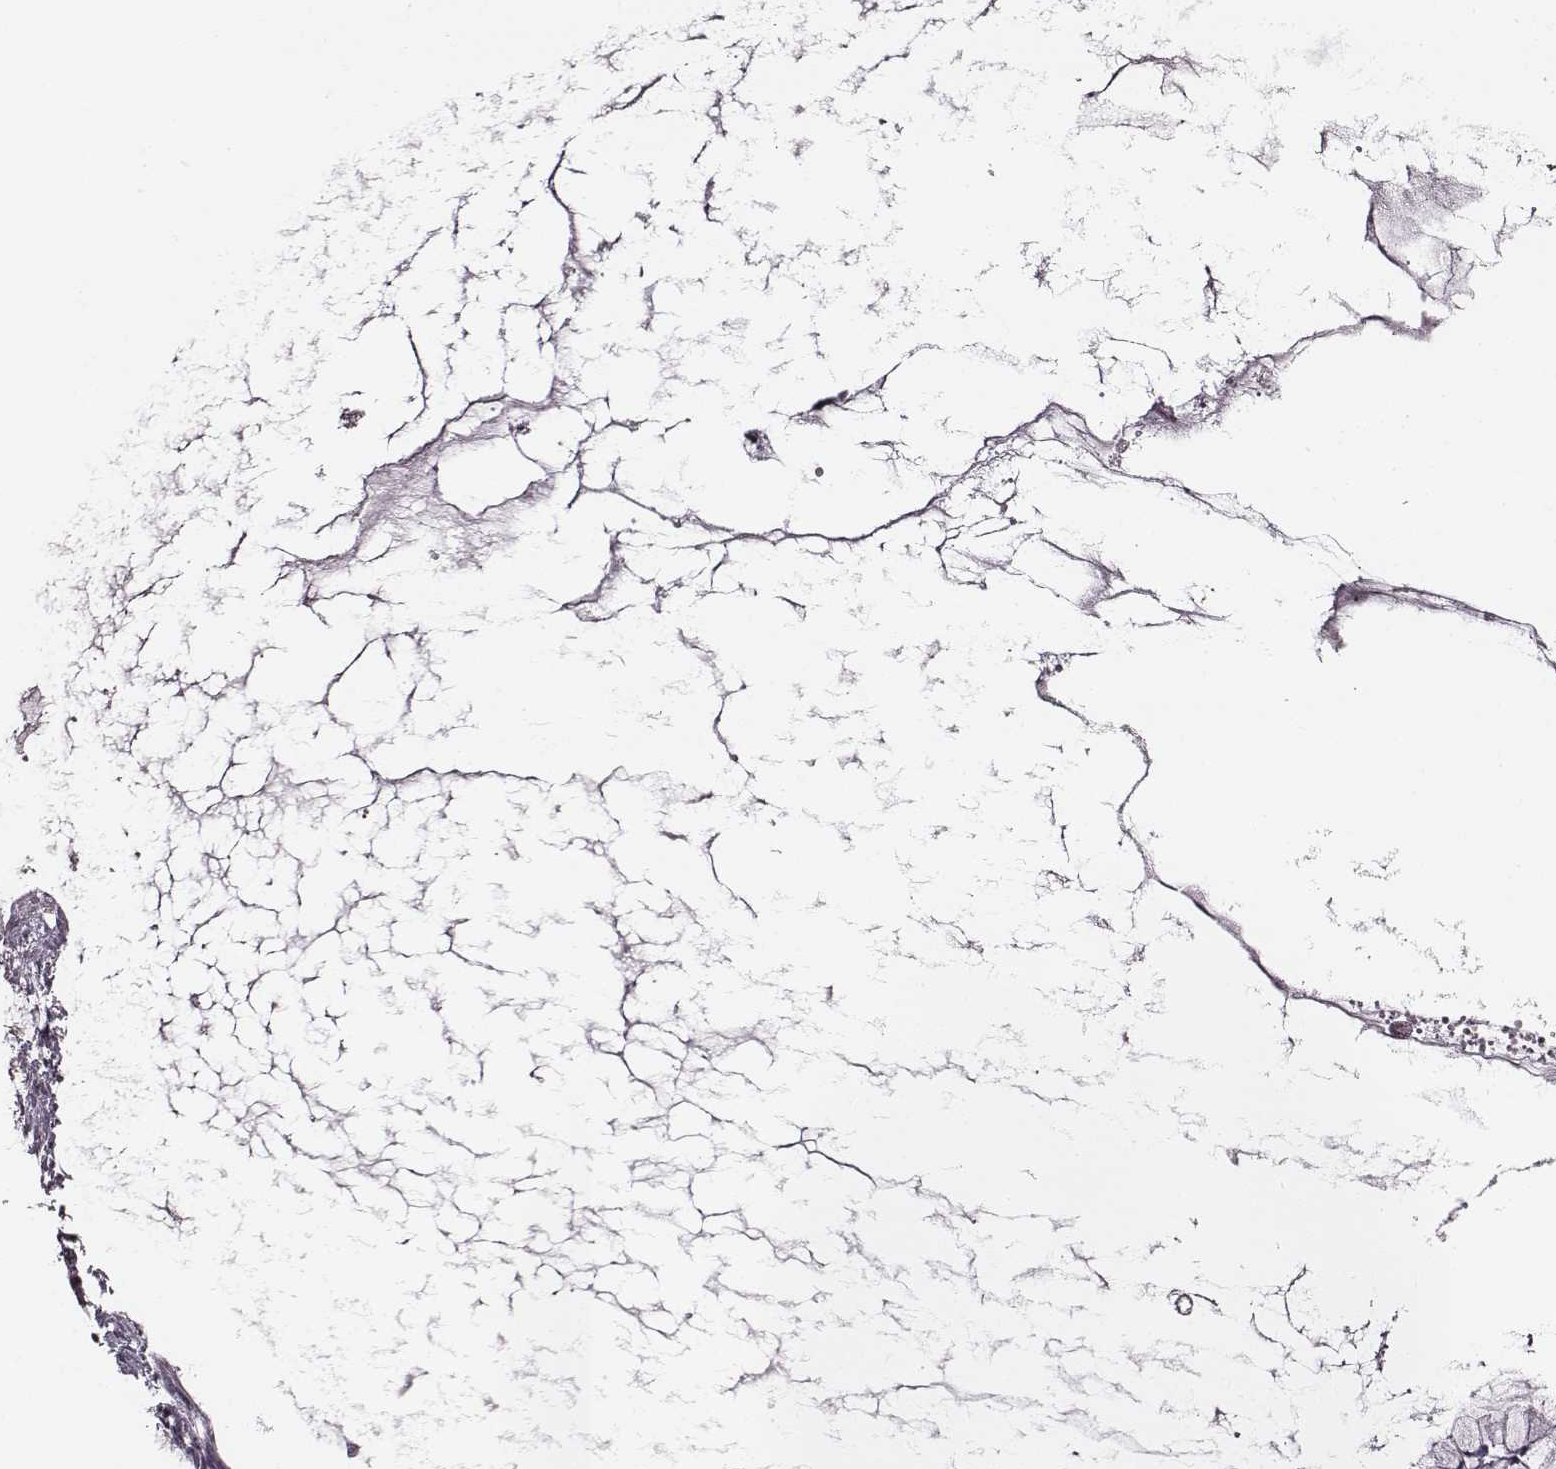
{"staining": {"intensity": "negative", "quantity": "none", "location": "none"}, "tissue": "ovarian cancer", "cell_type": "Tumor cells", "image_type": "cancer", "snomed": [{"axis": "morphology", "description": "Cystadenocarcinoma, mucinous, NOS"}, {"axis": "topography", "description": "Ovary"}], "caption": "Photomicrograph shows no protein expression in tumor cells of mucinous cystadenocarcinoma (ovarian) tissue.", "gene": "ZYX", "patient": {"sex": "female", "age": 41}}